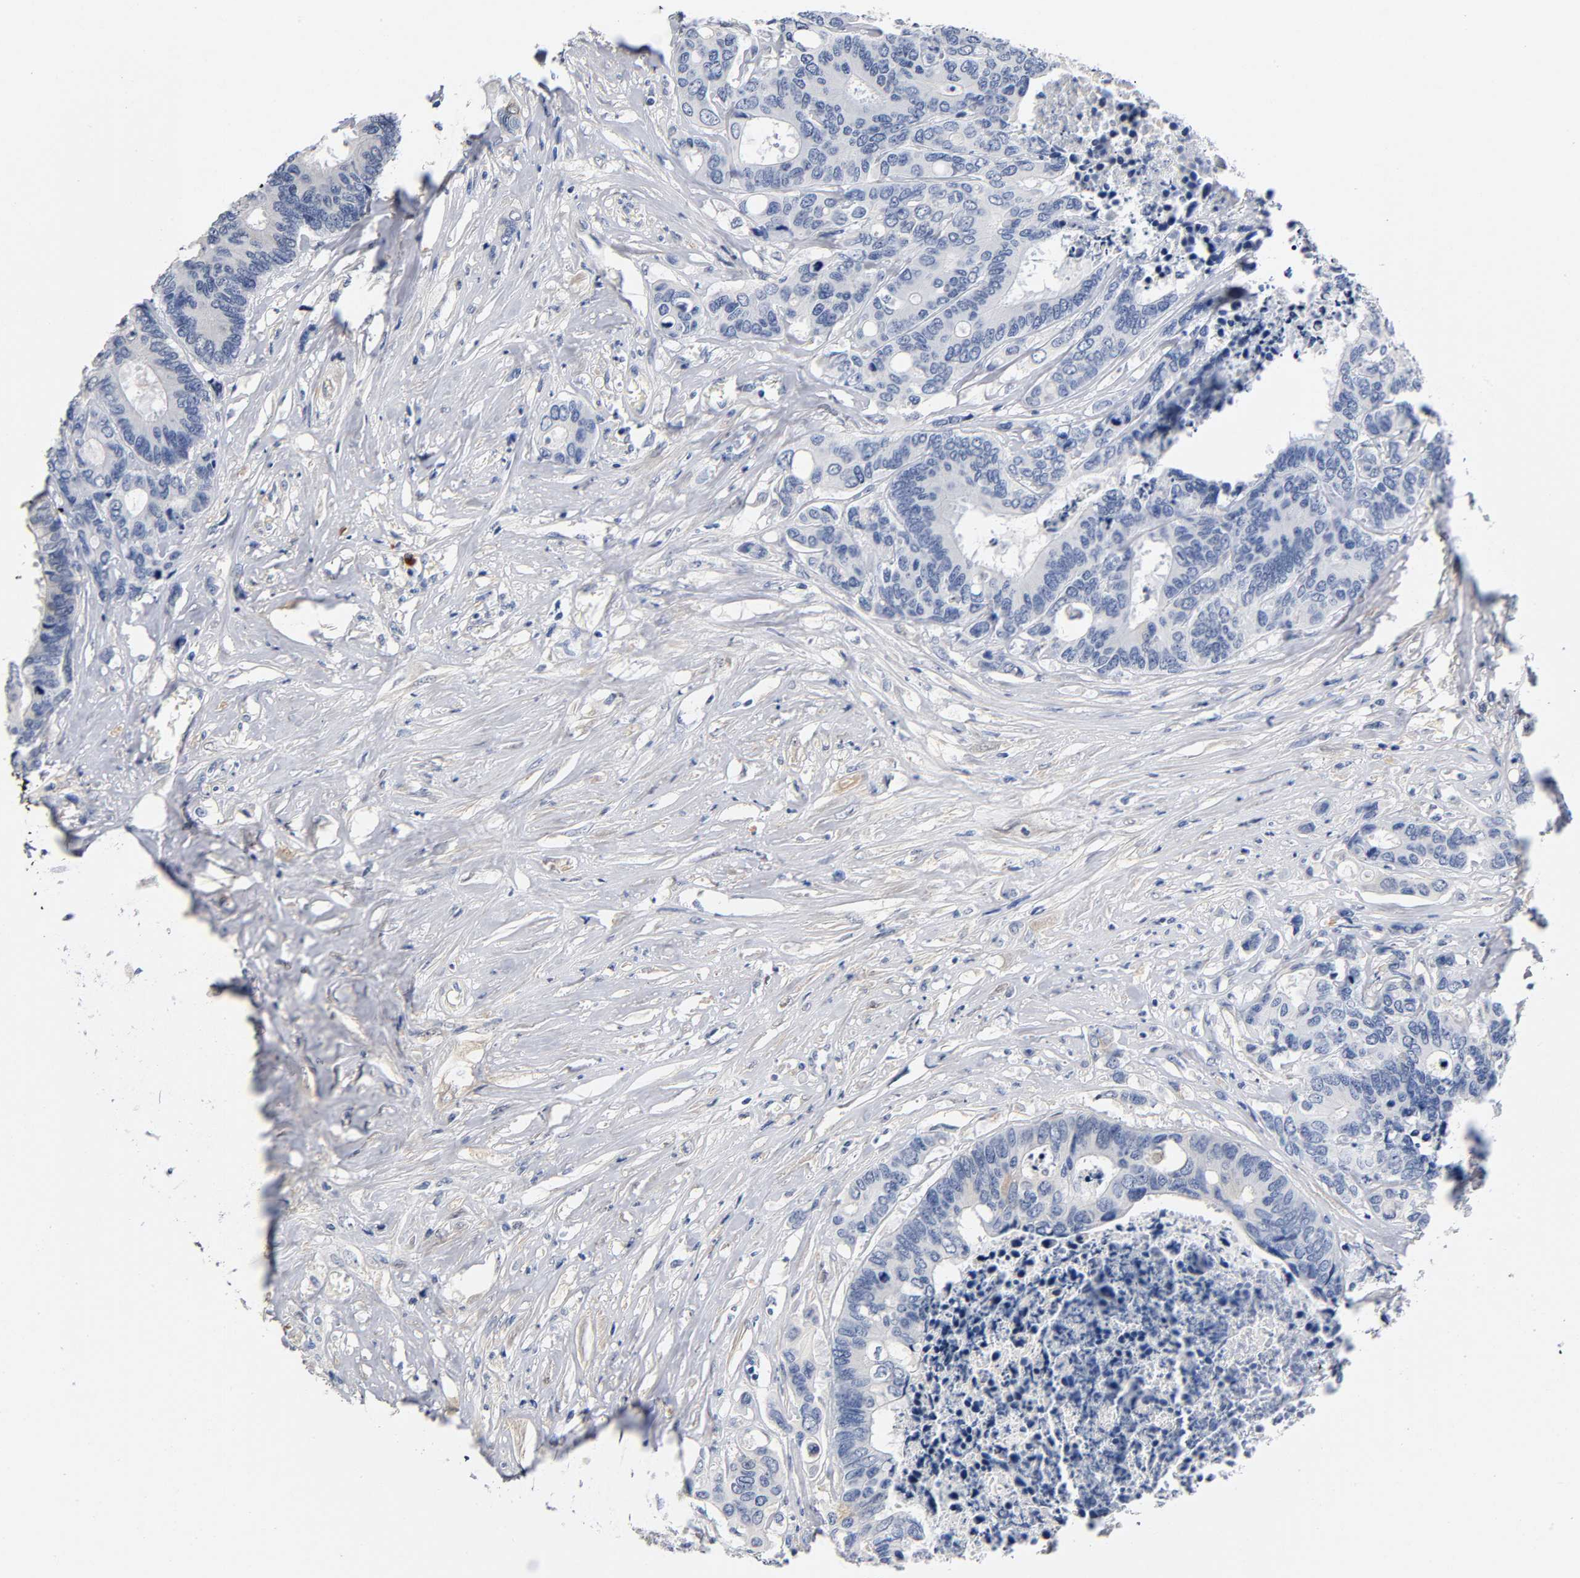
{"staining": {"intensity": "weak", "quantity": "<25%", "location": "cytoplasmic/membranous"}, "tissue": "colorectal cancer", "cell_type": "Tumor cells", "image_type": "cancer", "snomed": [{"axis": "morphology", "description": "Adenocarcinoma, NOS"}, {"axis": "topography", "description": "Rectum"}], "caption": "Adenocarcinoma (colorectal) stained for a protein using IHC demonstrates no positivity tumor cells.", "gene": "TNC", "patient": {"sex": "male", "age": 55}}